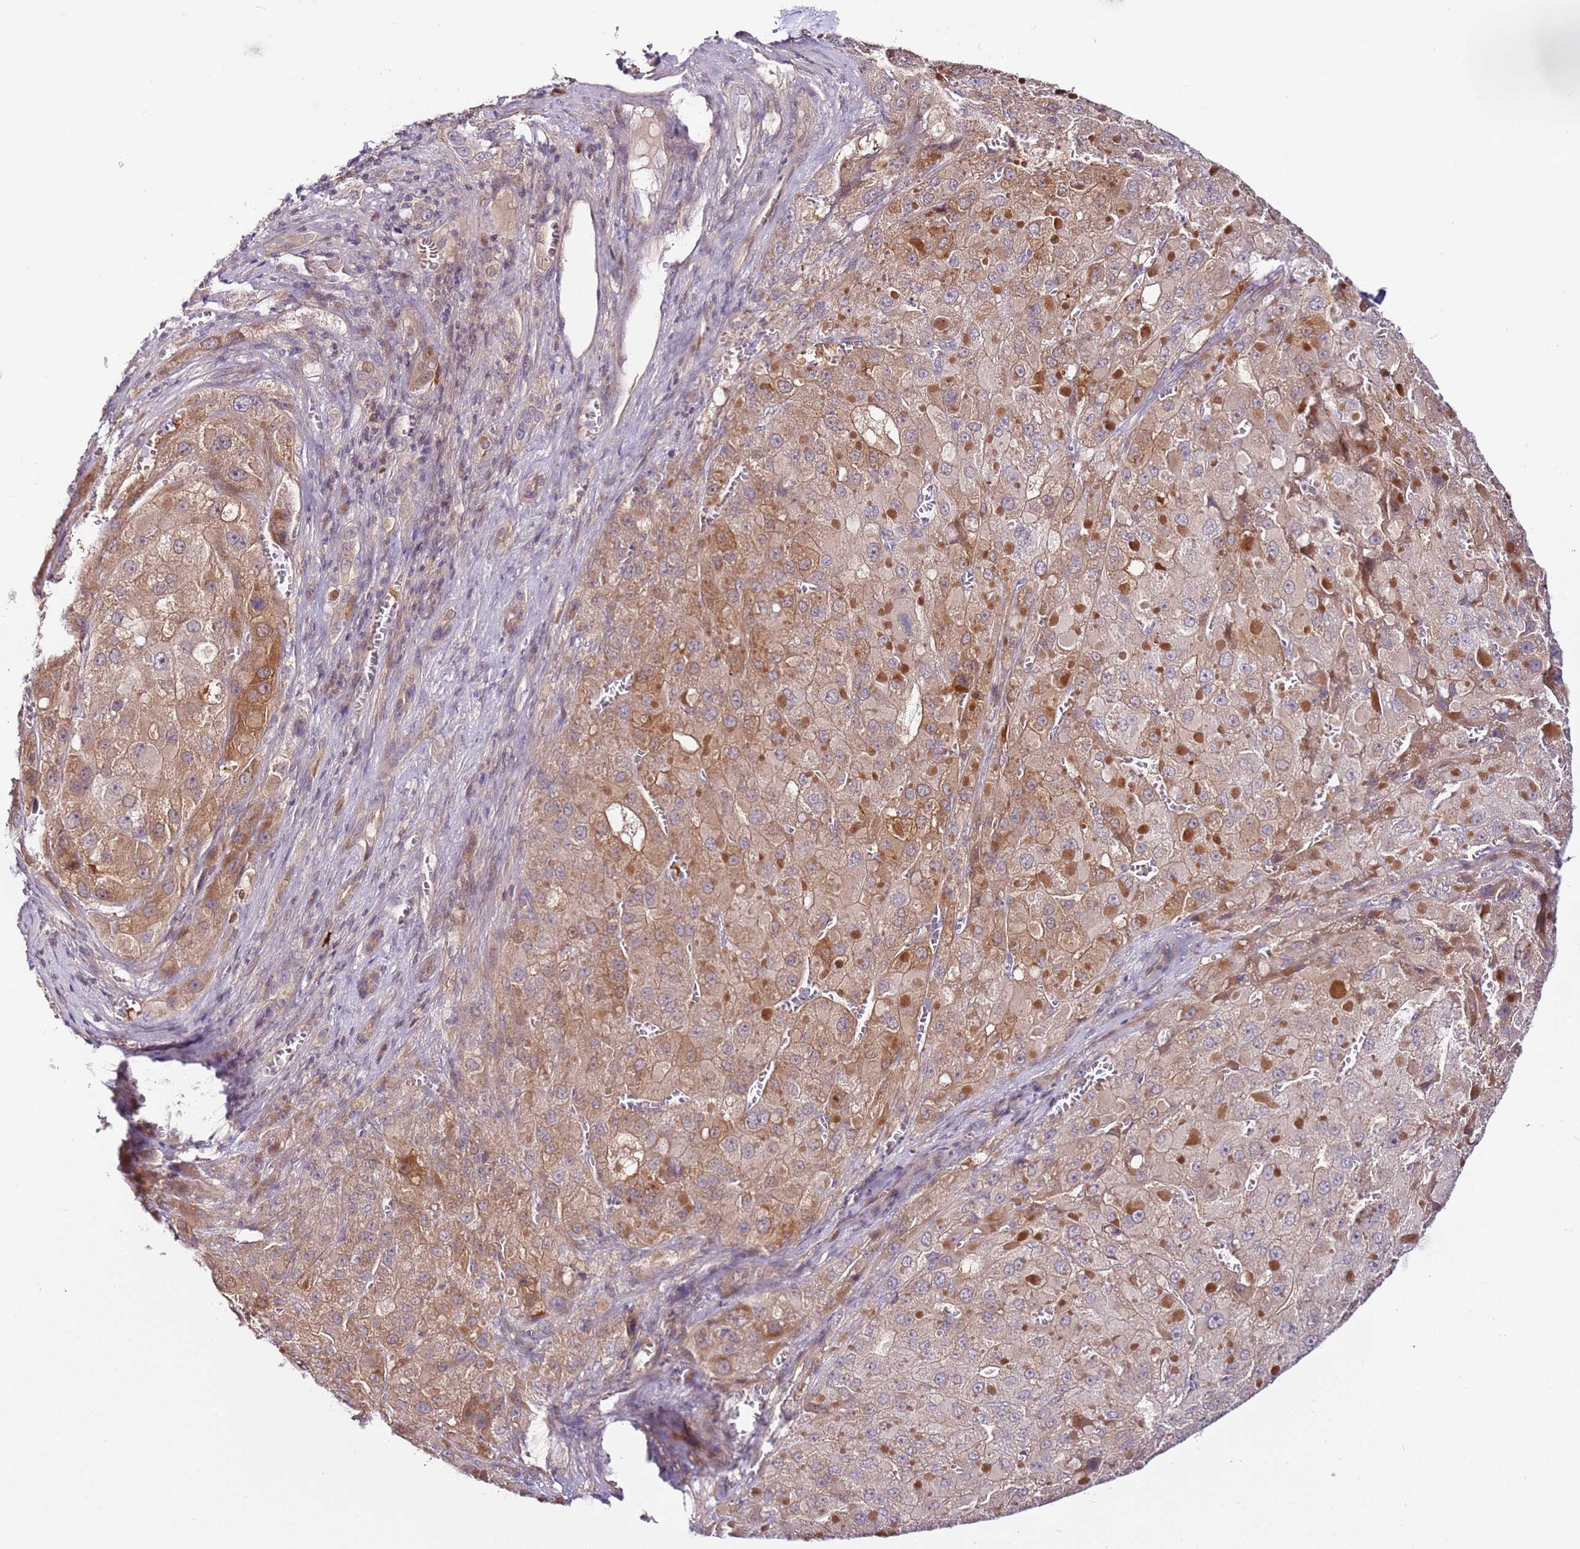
{"staining": {"intensity": "moderate", "quantity": ">75%", "location": "cytoplasmic/membranous"}, "tissue": "liver cancer", "cell_type": "Tumor cells", "image_type": "cancer", "snomed": [{"axis": "morphology", "description": "Carcinoma, Hepatocellular, NOS"}, {"axis": "topography", "description": "Liver"}], "caption": "Tumor cells demonstrate moderate cytoplasmic/membranous expression in about >75% of cells in liver hepatocellular carcinoma. (DAB (3,3'-diaminobenzidine) IHC with brightfield microscopy, high magnification).", "gene": "MTG2", "patient": {"sex": "female", "age": 73}}